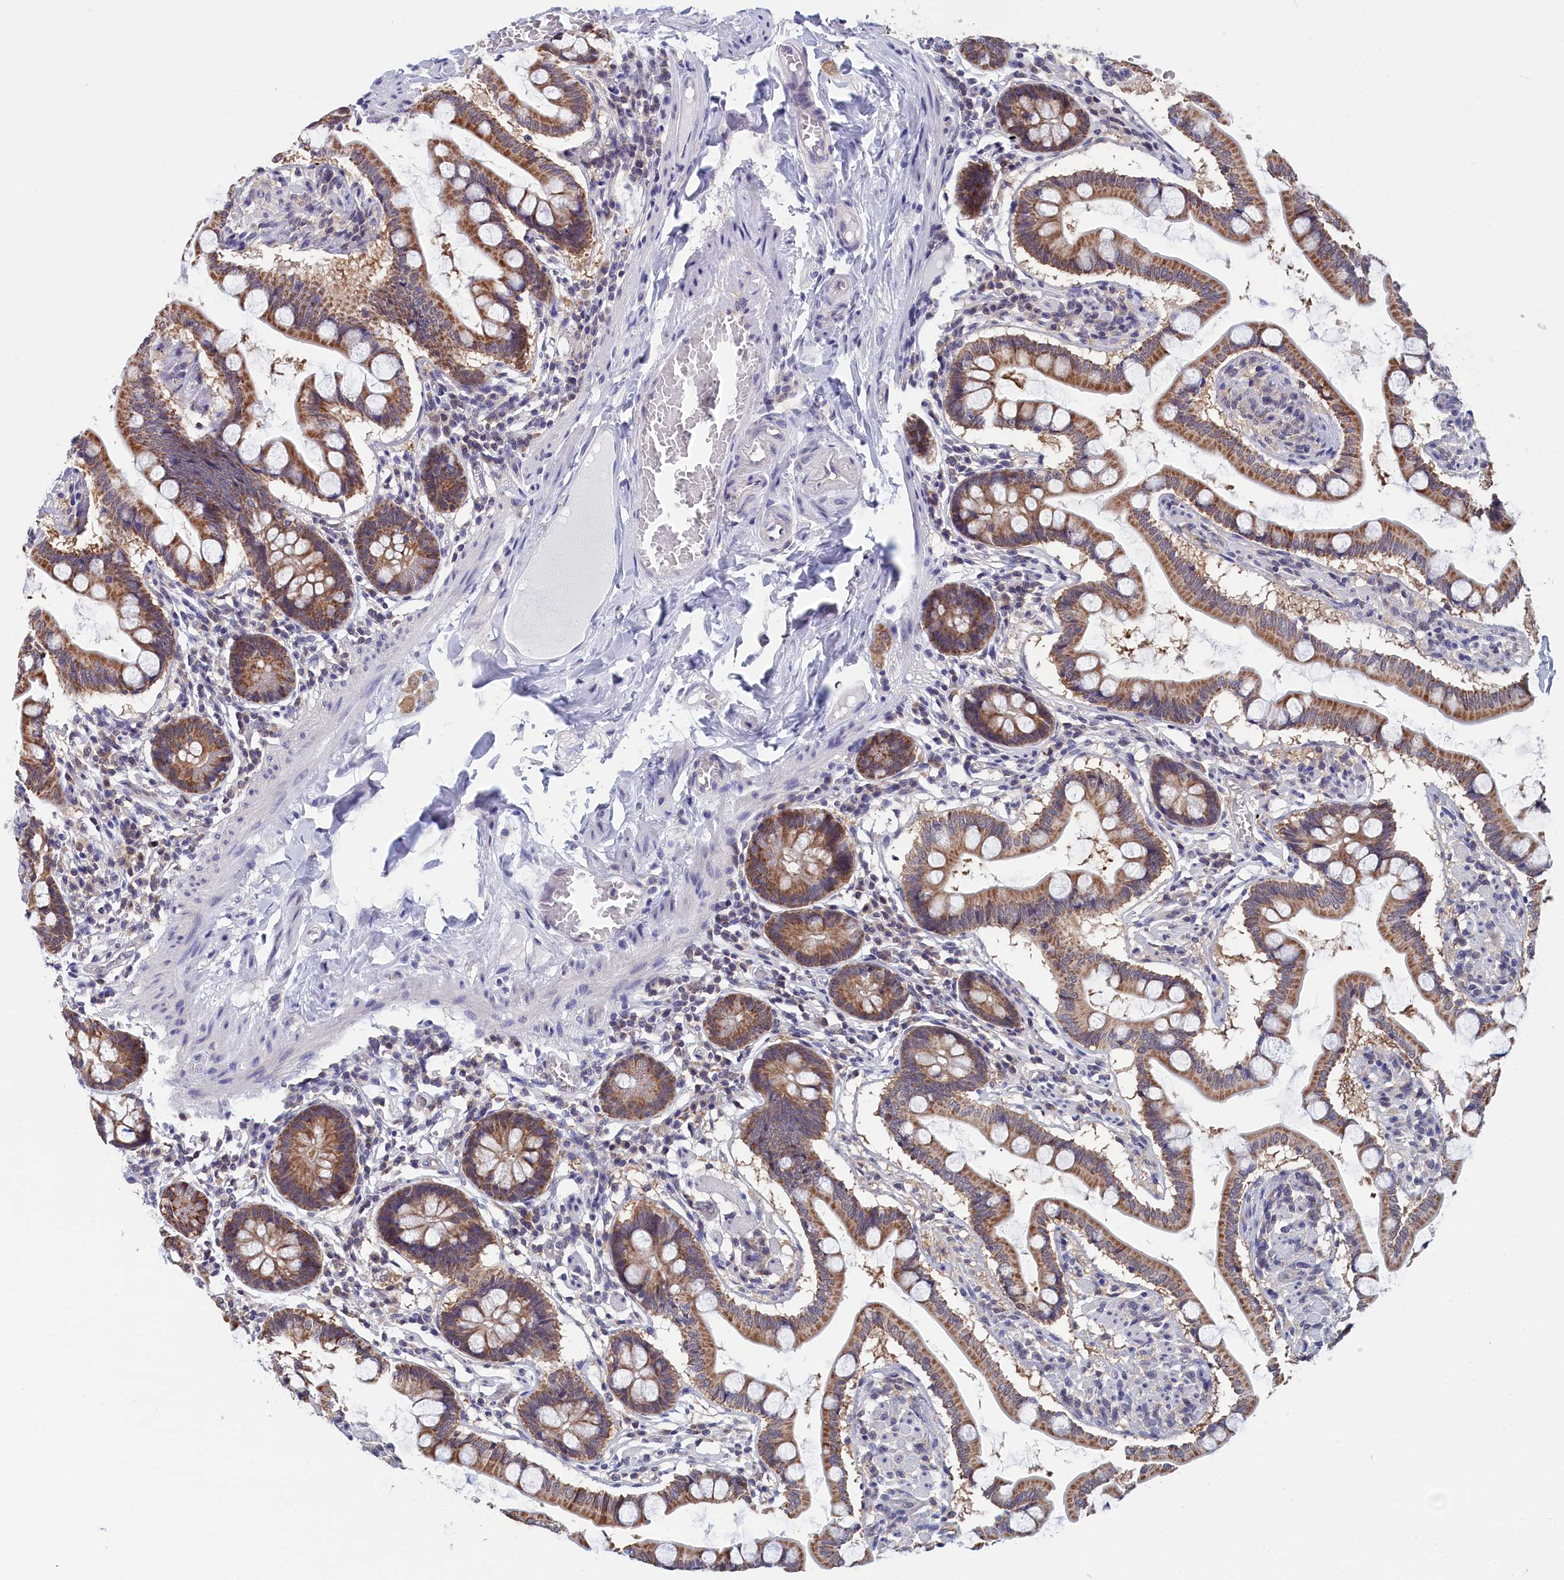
{"staining": {"intensity": "moderate", "quantity": ">75%", "location": "cytoplasmic/membranous"}, "tissue": "small intestine", "cell_type": "Glandular cells", "image_type": "normal", "snomed": [{"axis": "morphology", "description": "Normal tissue, NOS"}, {"axis": "topography", "description": "Small intestine"}], "caption": "A high-resolution histopathology image shows immunohistochemistry (IHC) staining of unremarkable small intestine, which displays moderate cytoplasmic/membranous staining in approximately >75% of glandular cells.", "gene": "PGP", "patient": {"sex": "male", "age": 41}}